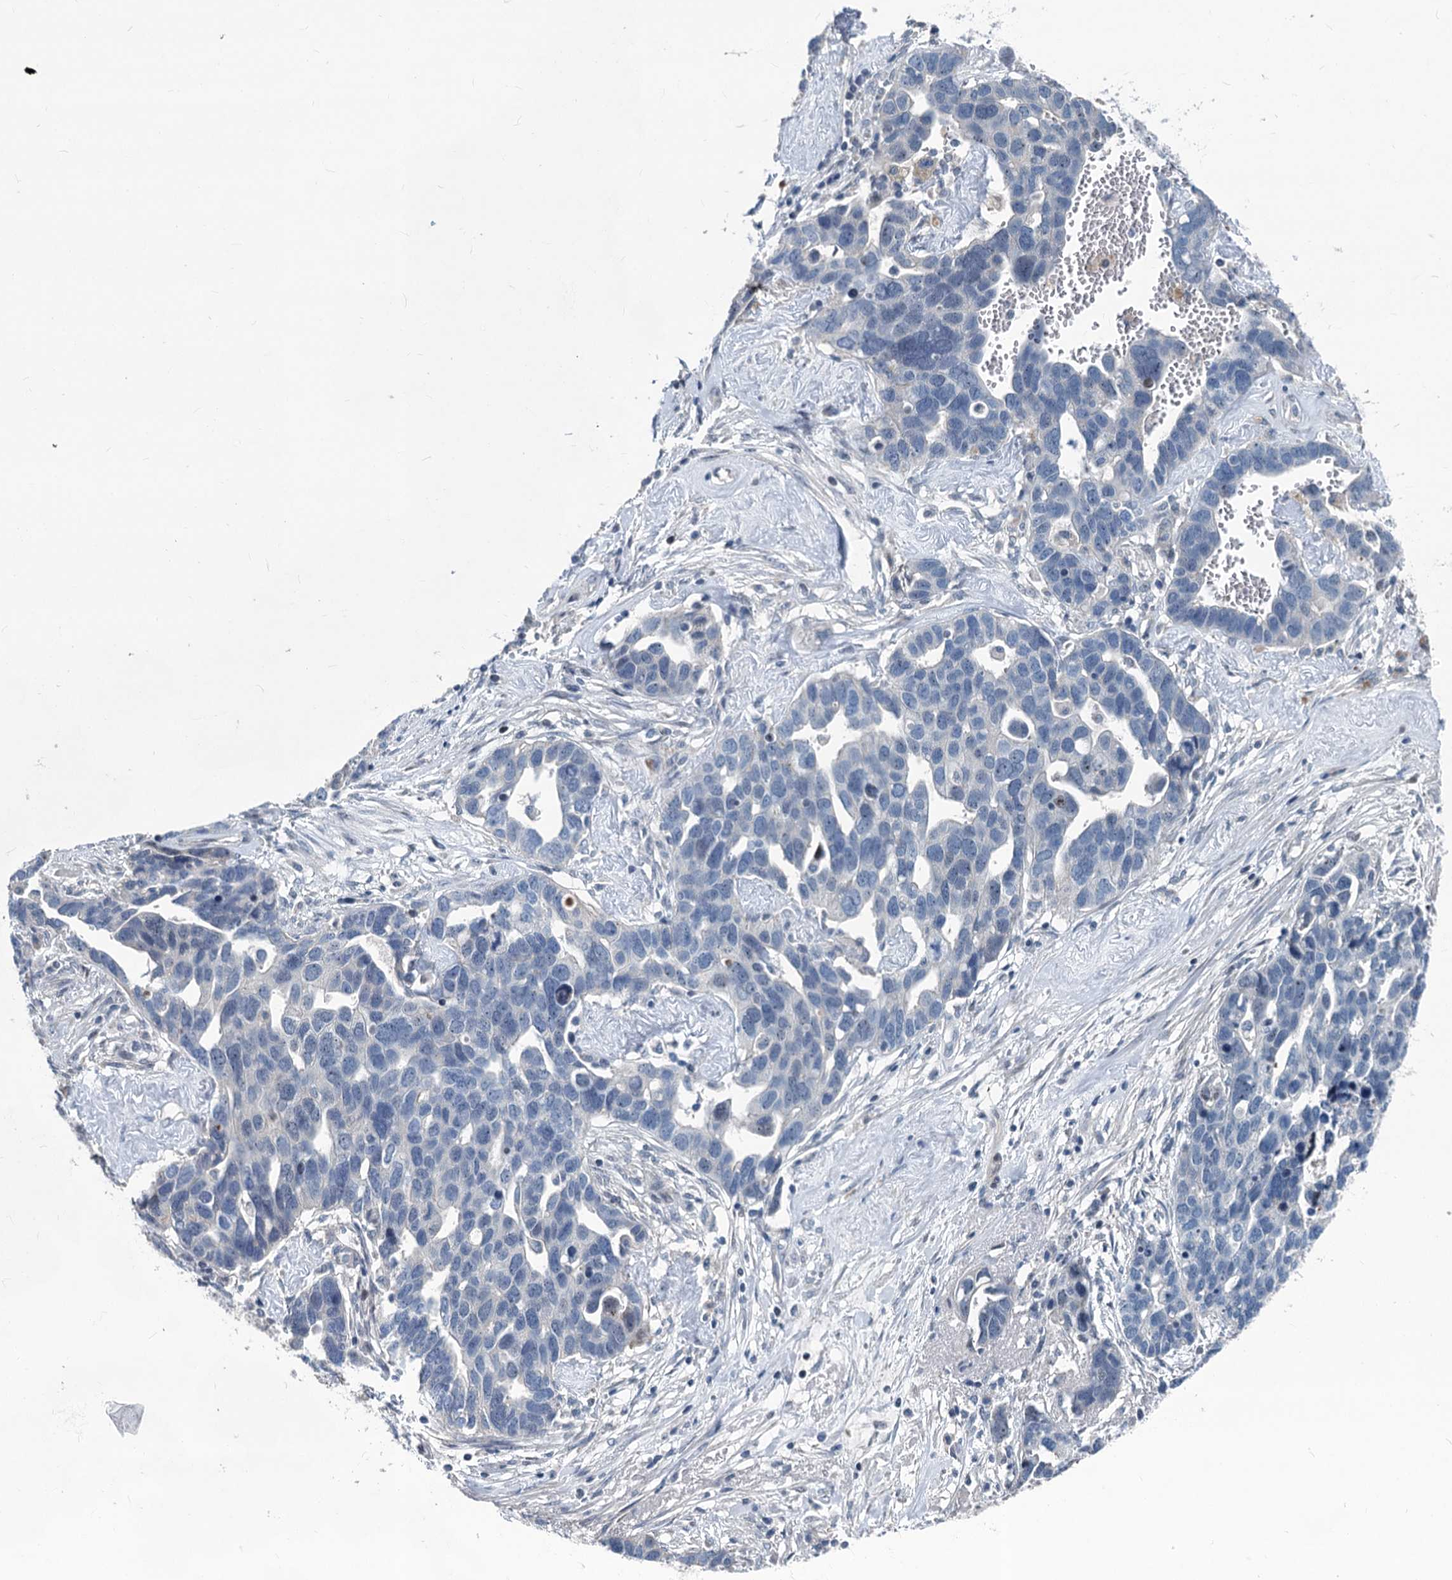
{"staining": {"intensity": "negative", "quantity": "none", "location": "none"}, "tissue": "ovarian cancer", "cell_type": "Tumor cells", "image_type": "cancer", "snomed": [{"axis": "morphology", "description": "Cystadenocarcinoma, serous, NOS"}, {"axis": "topography", "description": "Ovary"}], "caption": "The image shows no significant expression in tumor cells of ovarian serous cystadenocarcinoma.", "gene": "ASXL3", "patient": {"sex": "female", "age": 54}}